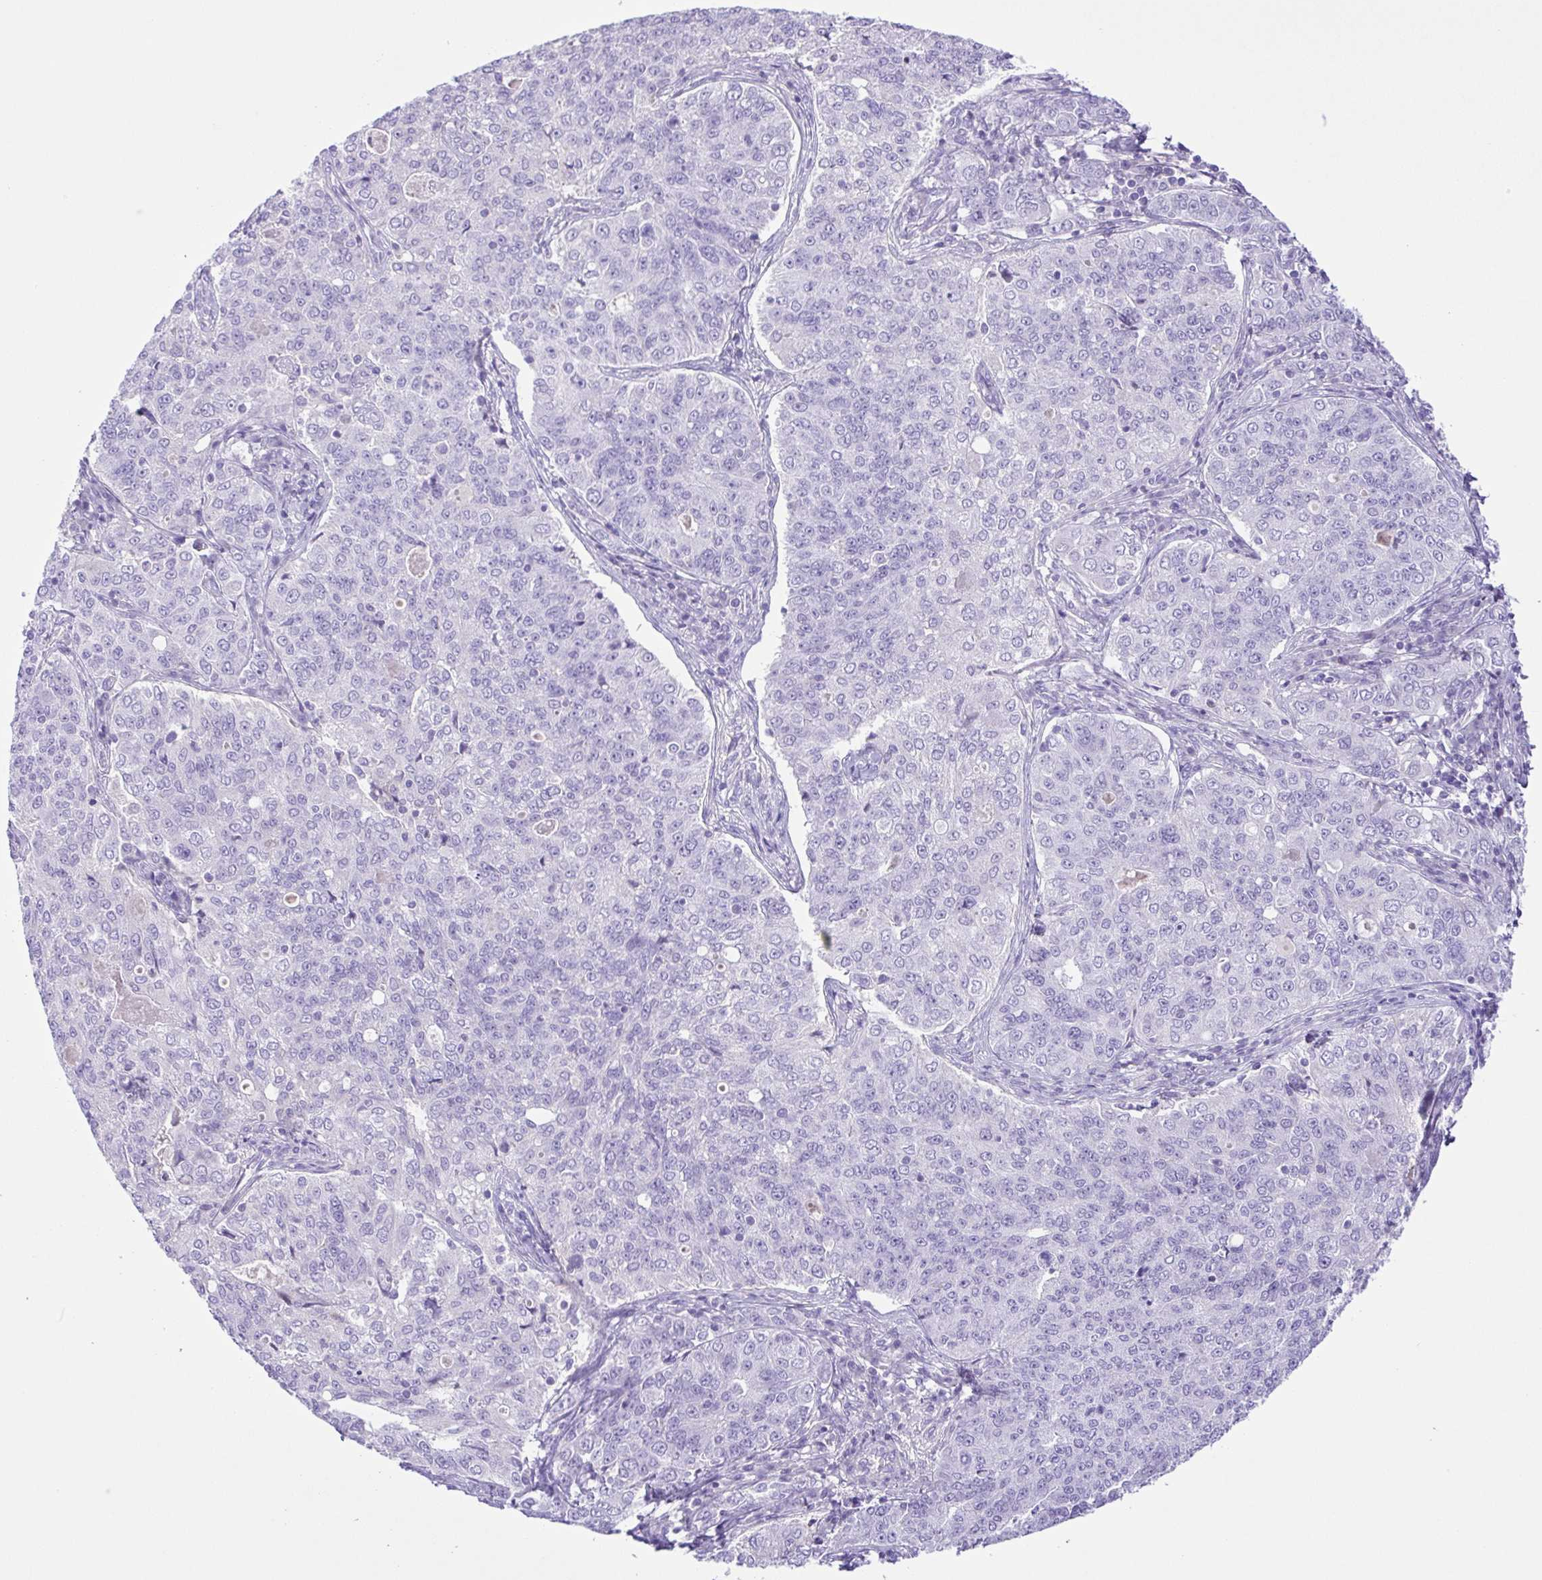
{"staining": {"intensity": "negative", "quantity": "none", "location": "none"}, "tissue": "endometrial cancer", "cell_type": "Tumor cells", "image_type": "cancer", "snomed": [{"axis": "morphology", "description": "Adenocarcinoma, NOS"}, {"axis": "topography", "description": "Endometrium"}], "caption": "Tumor cells are negative for protein expression in human endometrial cancer (adenocarcinoma).", "gene": "ISM2", "patient": {"sex": "female", "age": 43}}